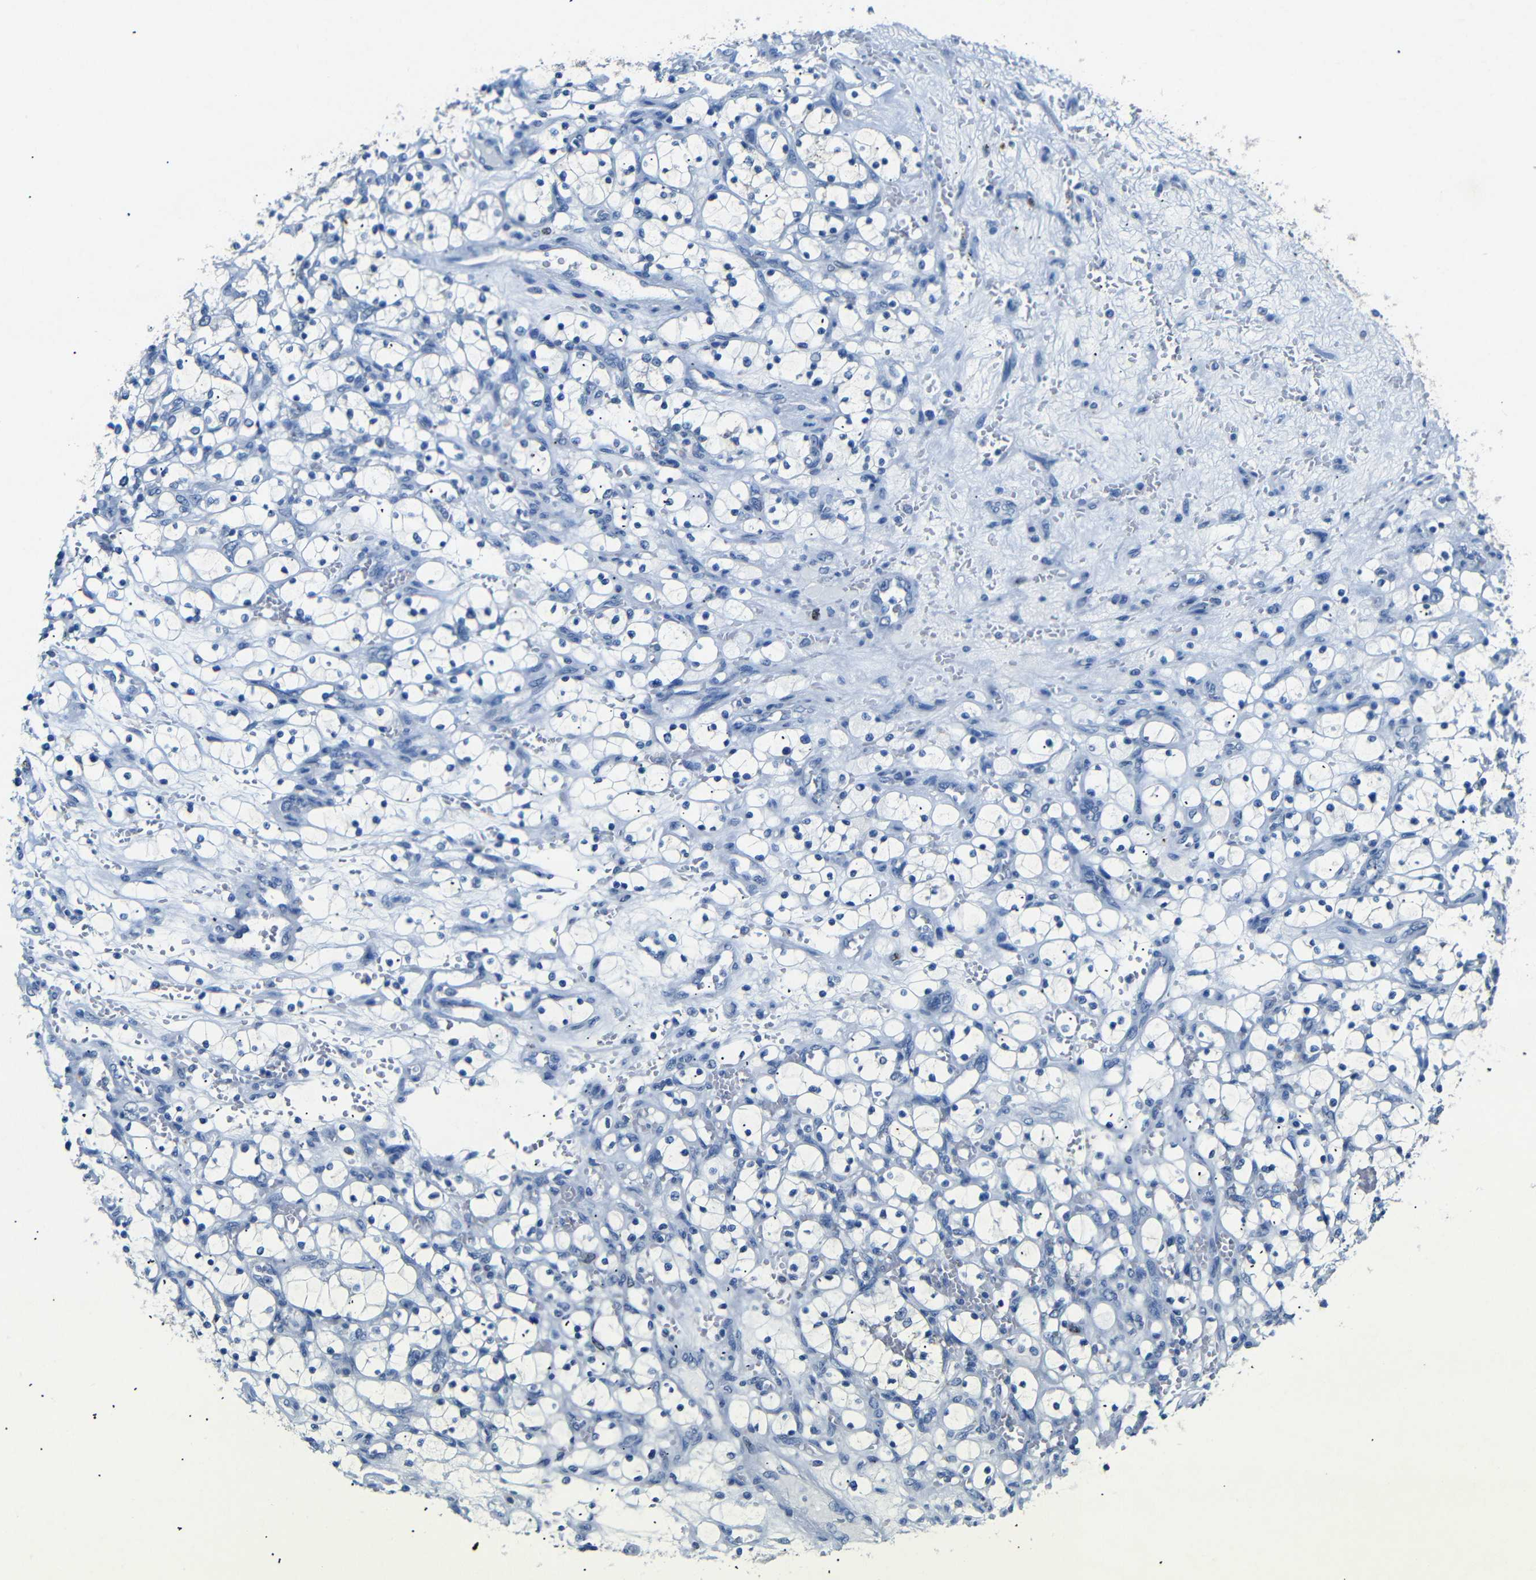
{"staining": {"intensity": "negative", "quantity": "none", "location": "none"}, "tissue": "renal cancer", "cell_type": "Tumor cells", "image_type": "cancer", "snomed": [{"axis": "morphology", "description": "Adenocarcinoma, NOS"}, {"axis": "topography", "description": "Kidney"}], "caption": "IHC micrograph of neoplastic tissue: adenocarcinoma (renal) stained with DAB (3,3'-diaminobenzidine) reveals no significant protein expression in tumor cells.", "gene": "INCENP", "patient": {"sex": "female", "age": 69}}